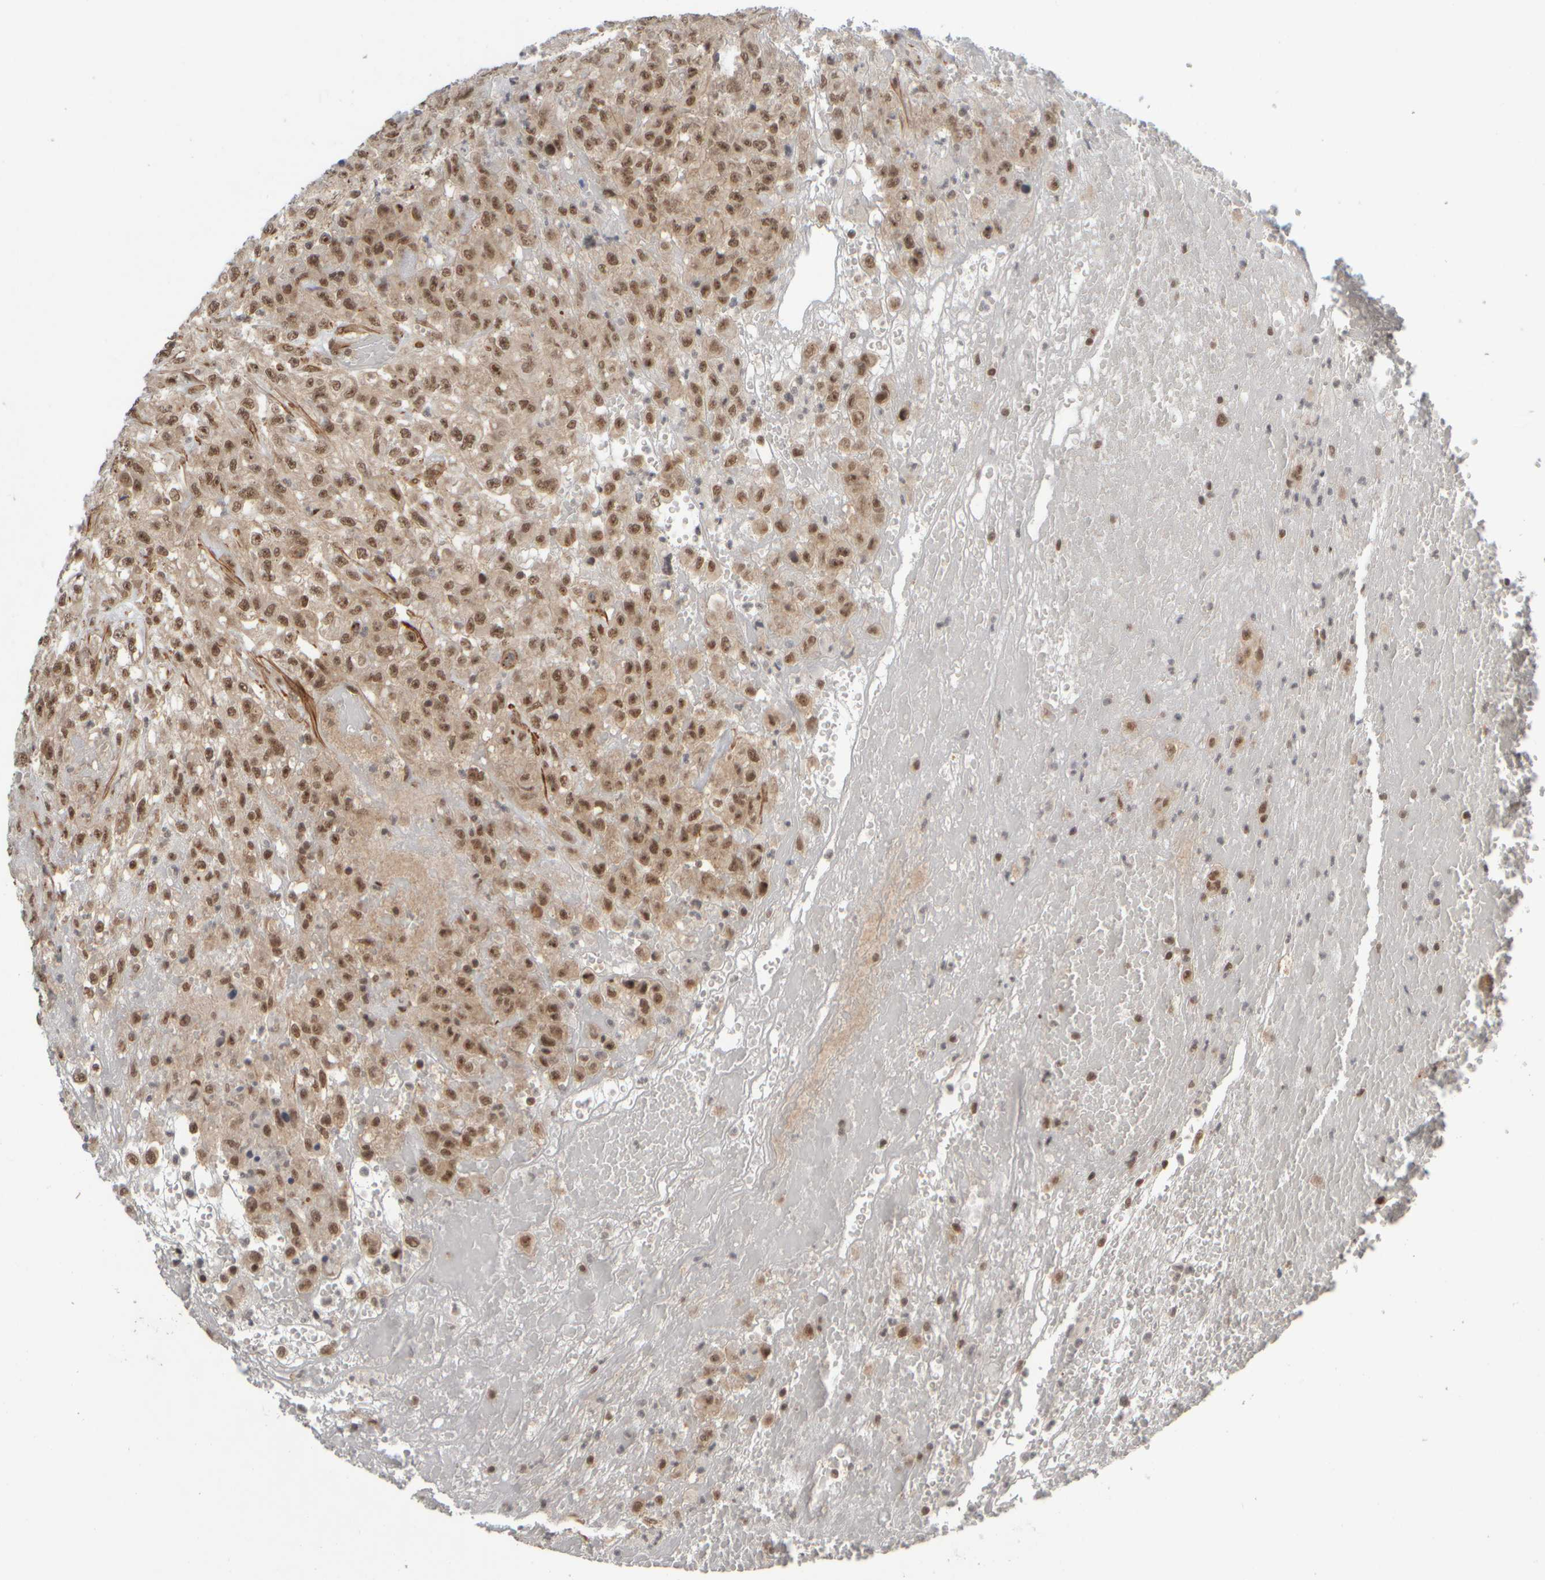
{"staining": {"intensity": "moderate", "quantity": ">75%", "location": "nuclear"}, "tissue": "urothelial cancer", "cell_type": "Tumor cells", "image_type": "cancer", "snomed": [{"axis": "morphology", "description": "Urothelial carcinoma, High grade"}, {"axis": "topography", "description": "Urinary bladder"}], "caption": "IHC of urothelial cancer exhibits medium levels of moderate nuclear positivity in approximately >75% of tumor cells. (DAB IHC, brown staining for protein, blue staining for nuclei).", "gene": "SYNRG", "patient": {"sex": "male", "age": 46}}